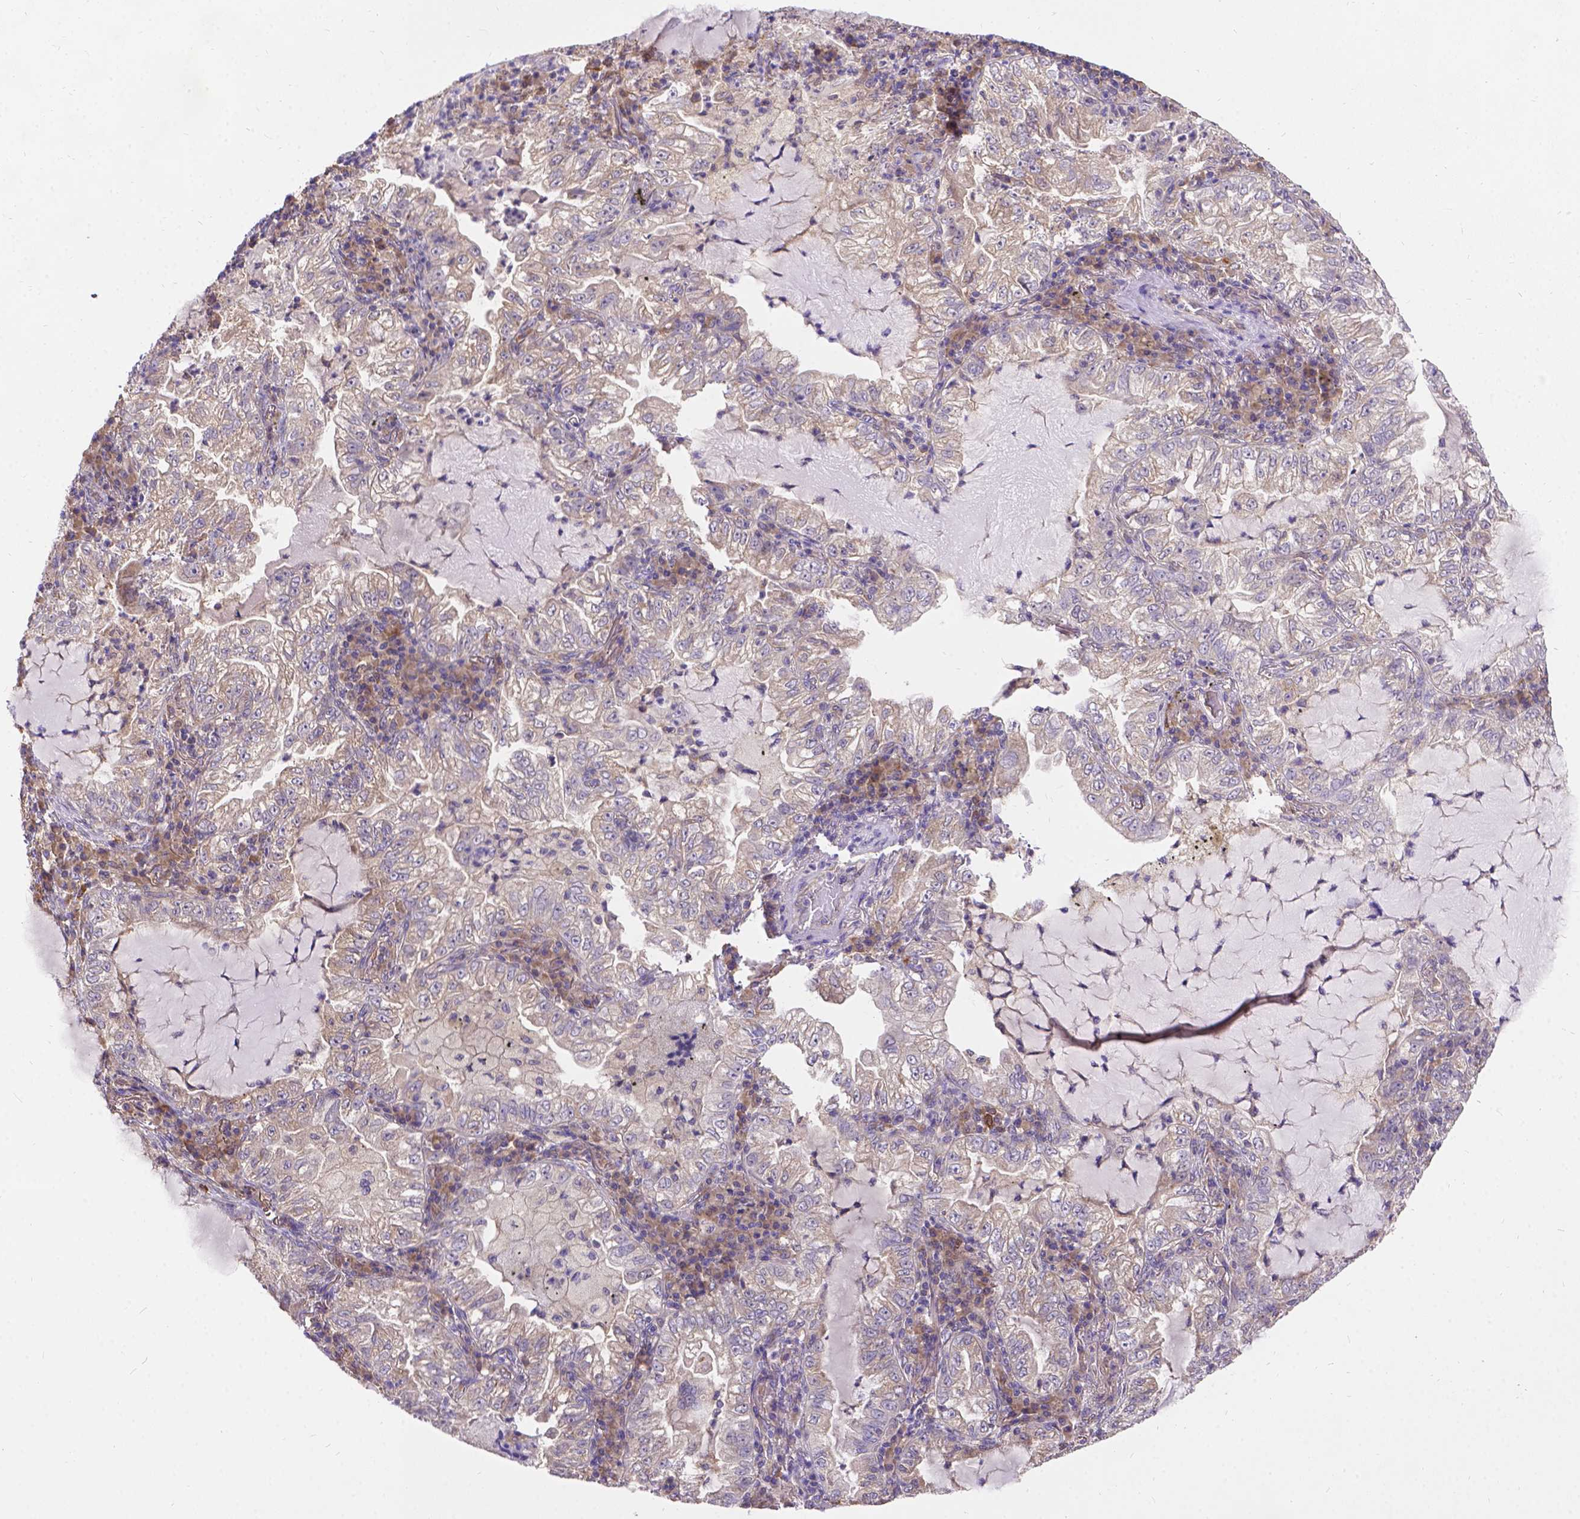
{"staining": {"intensity": "weak", "quantity": "<25%", "location": "cytoplasmic/membranous"}, "tissue": "lung cancer", "cell_type": "Tumor cells", "image_type": "cancer", "snomed": [{"axis": "morphology", "description": "Adenocarcinoma, NOS"}, {"axis": "topography", "description": "Lung"}], "caption": "An immunohistochemistry histopathology image of lung cancer is shown. There is no staining in tumor cells of lung cancer. (DAB IHC with hematoxylin counter stain).", "gene": "DENND6A", "patient": {"sex": "female", "age": 73}}